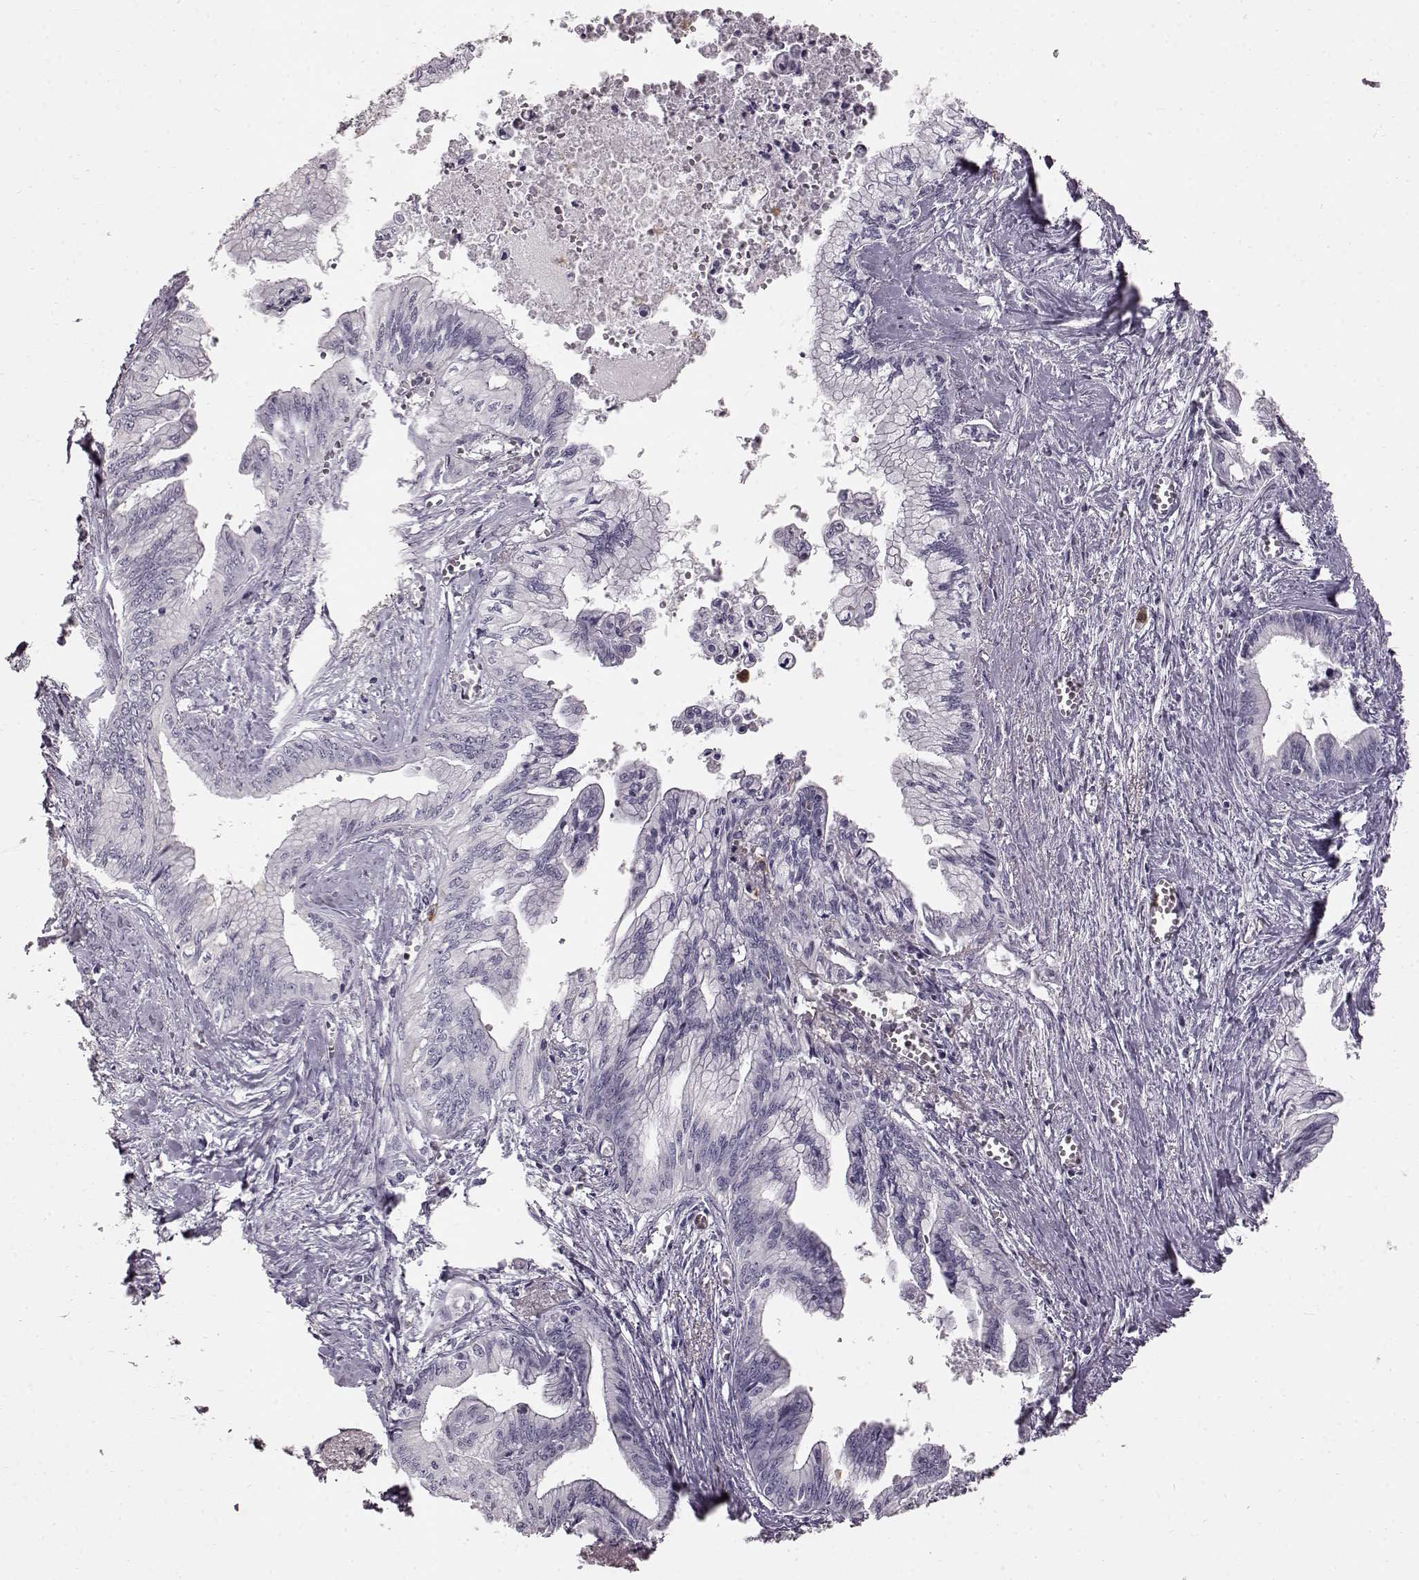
{"staining": {"intensity": "negative", "quantity": "none", "location": "none"}, "tissue": "pancreatic cancer", "cell_type": "Tumor cells", "image_type": "cancer", "snomed": [{"axis": "morphology", "description": "Adenocarcinoma, NOS"}, {"axis": "topography", "description": "Pancreas"}], "caption": "Immunohistochemistry histopathology image of neoplastic tissue: human pancreatic adenocarcinoma stained with DAB (3,3'-diaminobenzidine) displays no significant protein positivity in tumor cells.", "gene": "FUT4", "patient": {"sex": "female", "age": 61}}